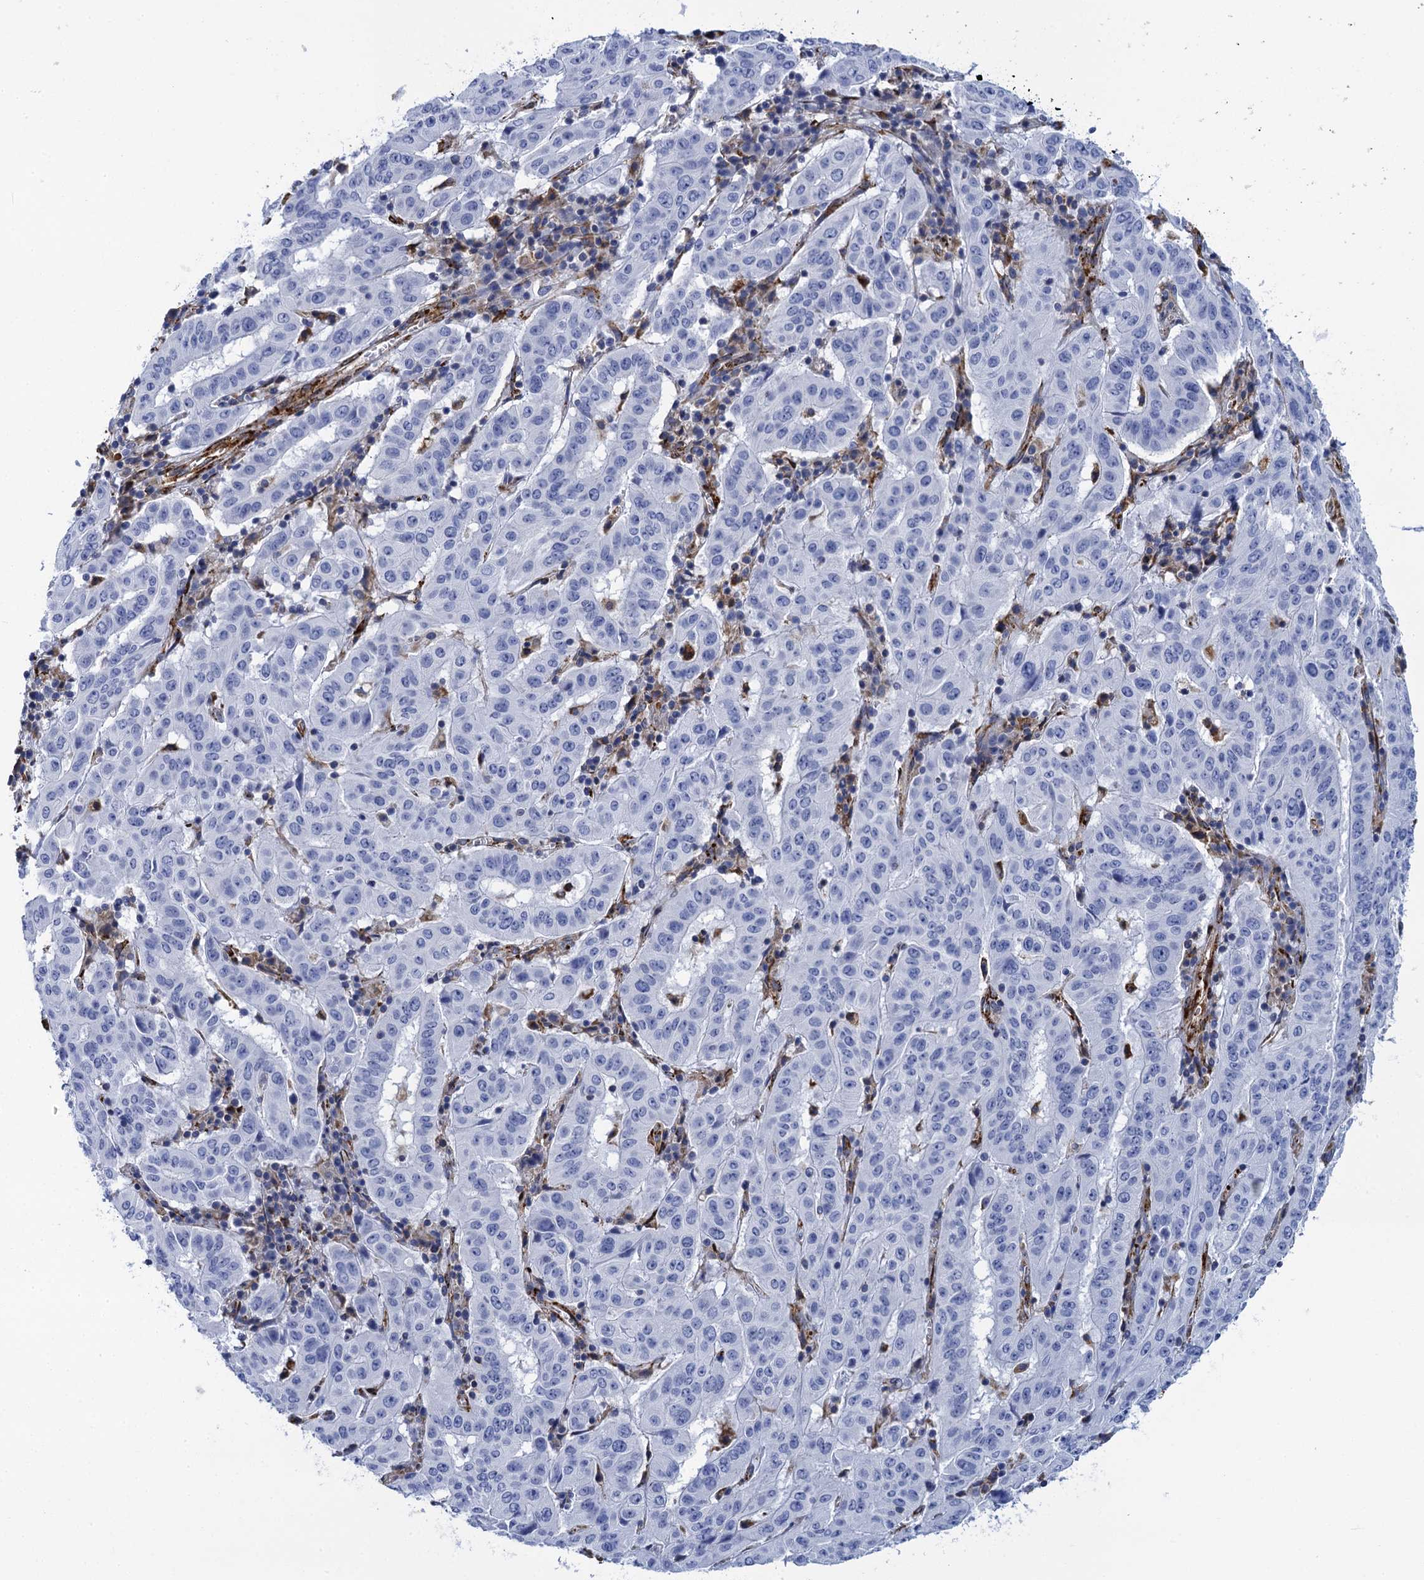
{"staining": {"intensity": "negative", "quantity": "none", "location": "none"}, "tissue": "pancreatic cancer", "cell_type": "Tumor cells", "image_type": "cancer", "snomed": [{"axis": "morphology", "description": "Adenocarcinoma, NOS"}, {"axis": "topography", "description": "Pancreas"}], "caption": "A high-resolution image shows IHC staining of pancreatic cancer (adenocarcinoma), which displays no significant staining in tumor cells.", "gene": "POGLUT3", "patient": {"sex": "male", "age": 63}}